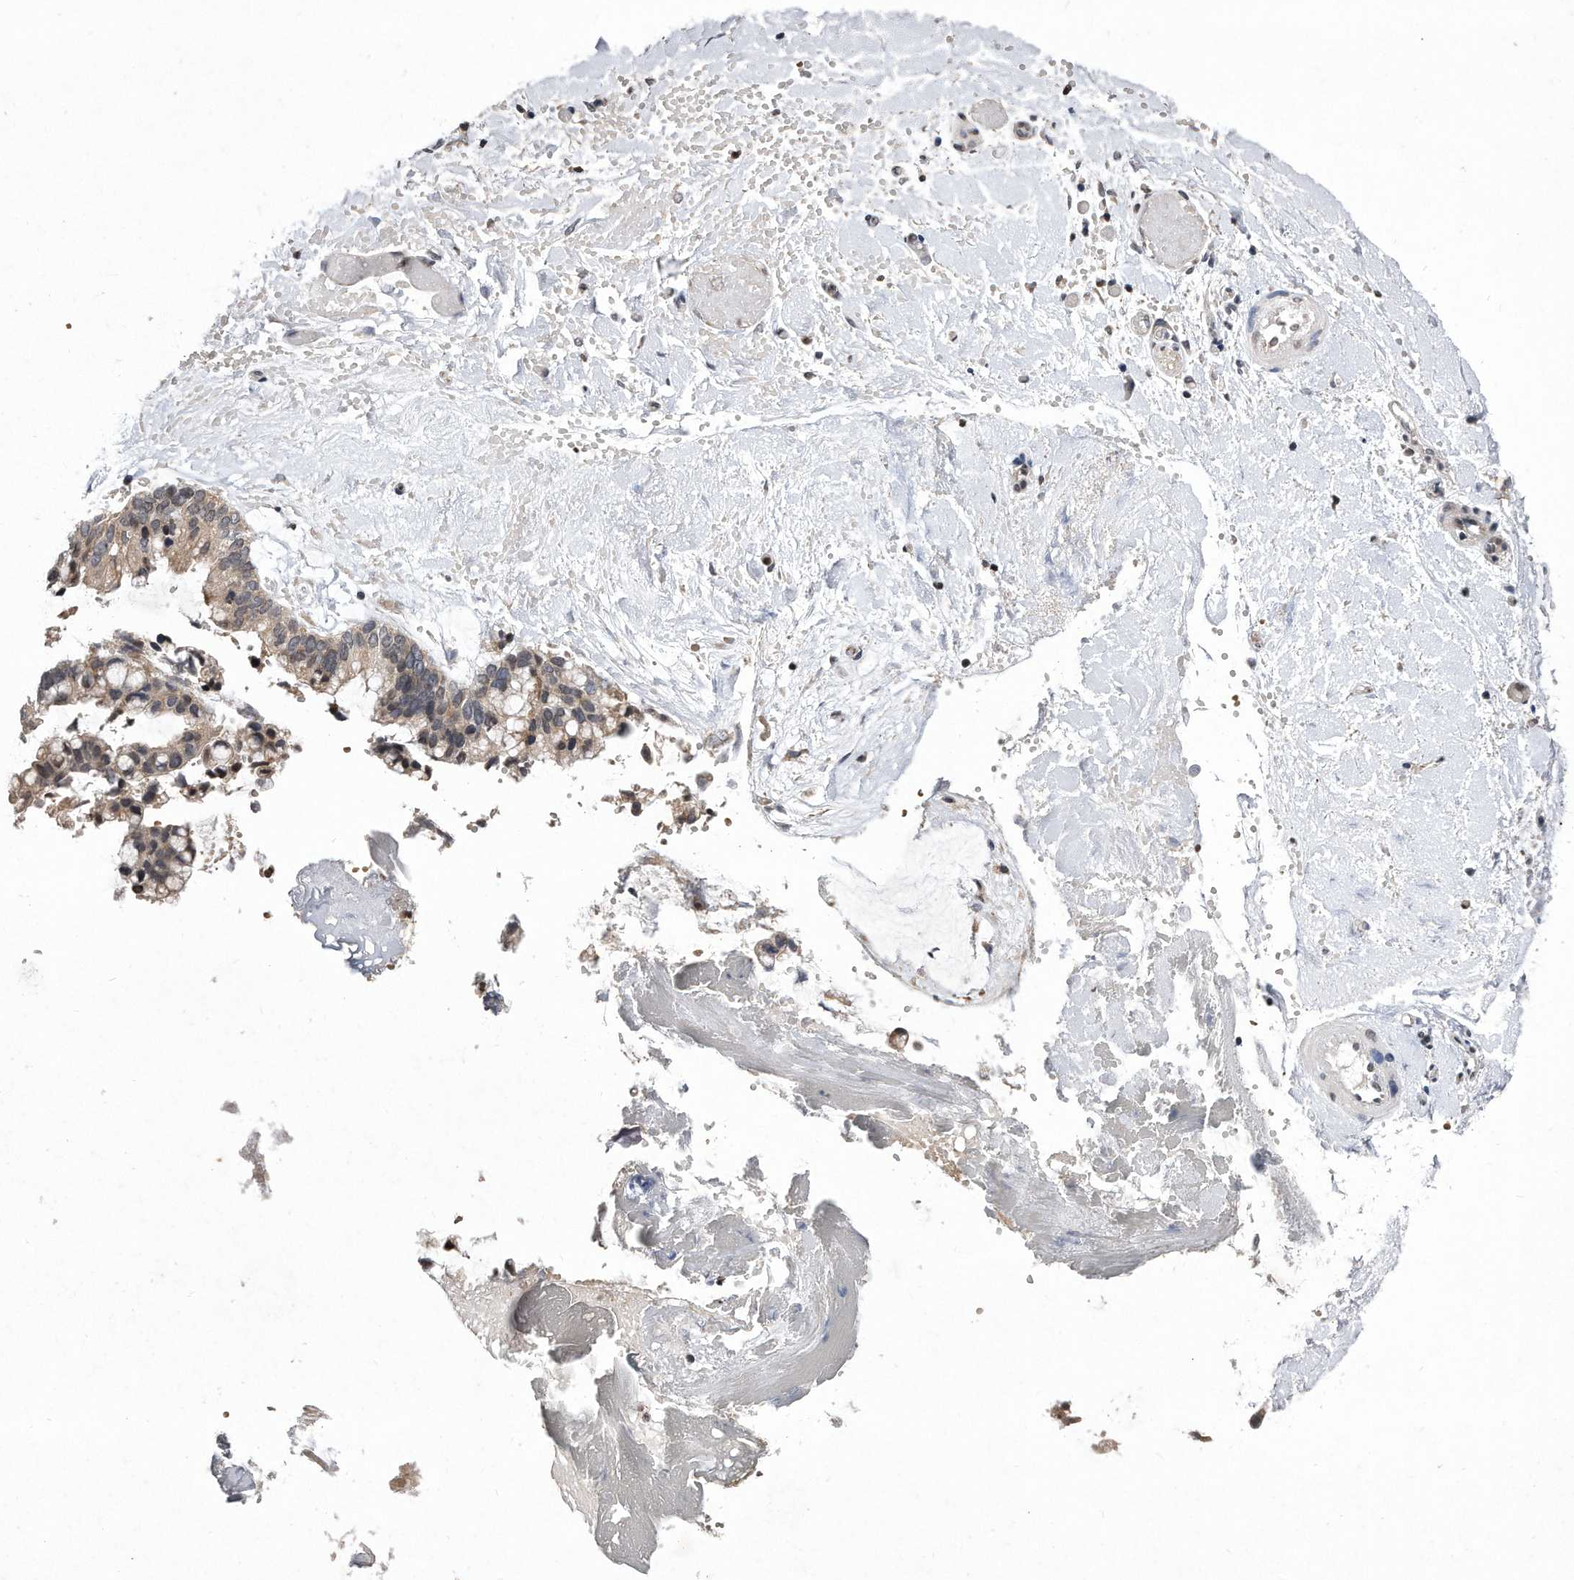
{"staining": {"intensity": "weak", "quantity": ">75%", "location": "cytoplasmic/membranous"}, "tissue": "ovarian cancer", "cell_type": "Tumor cells", "image_type": "cancer", "snomed": [{"axis": "morphology", "description": "Cystadenocarcinoma, mucinous, NOS"}, {"axis": "topography", "description": "Ovary"}], "caption": "Protein analysis of mucinous cystadenocarcinoma (ovarian) tissue demonstrates weak cytoplasmic/membranous positivity in about >75% of tumor cells.", "gene": "DAB1", "patient": {"sex": "female", "age": 39}}